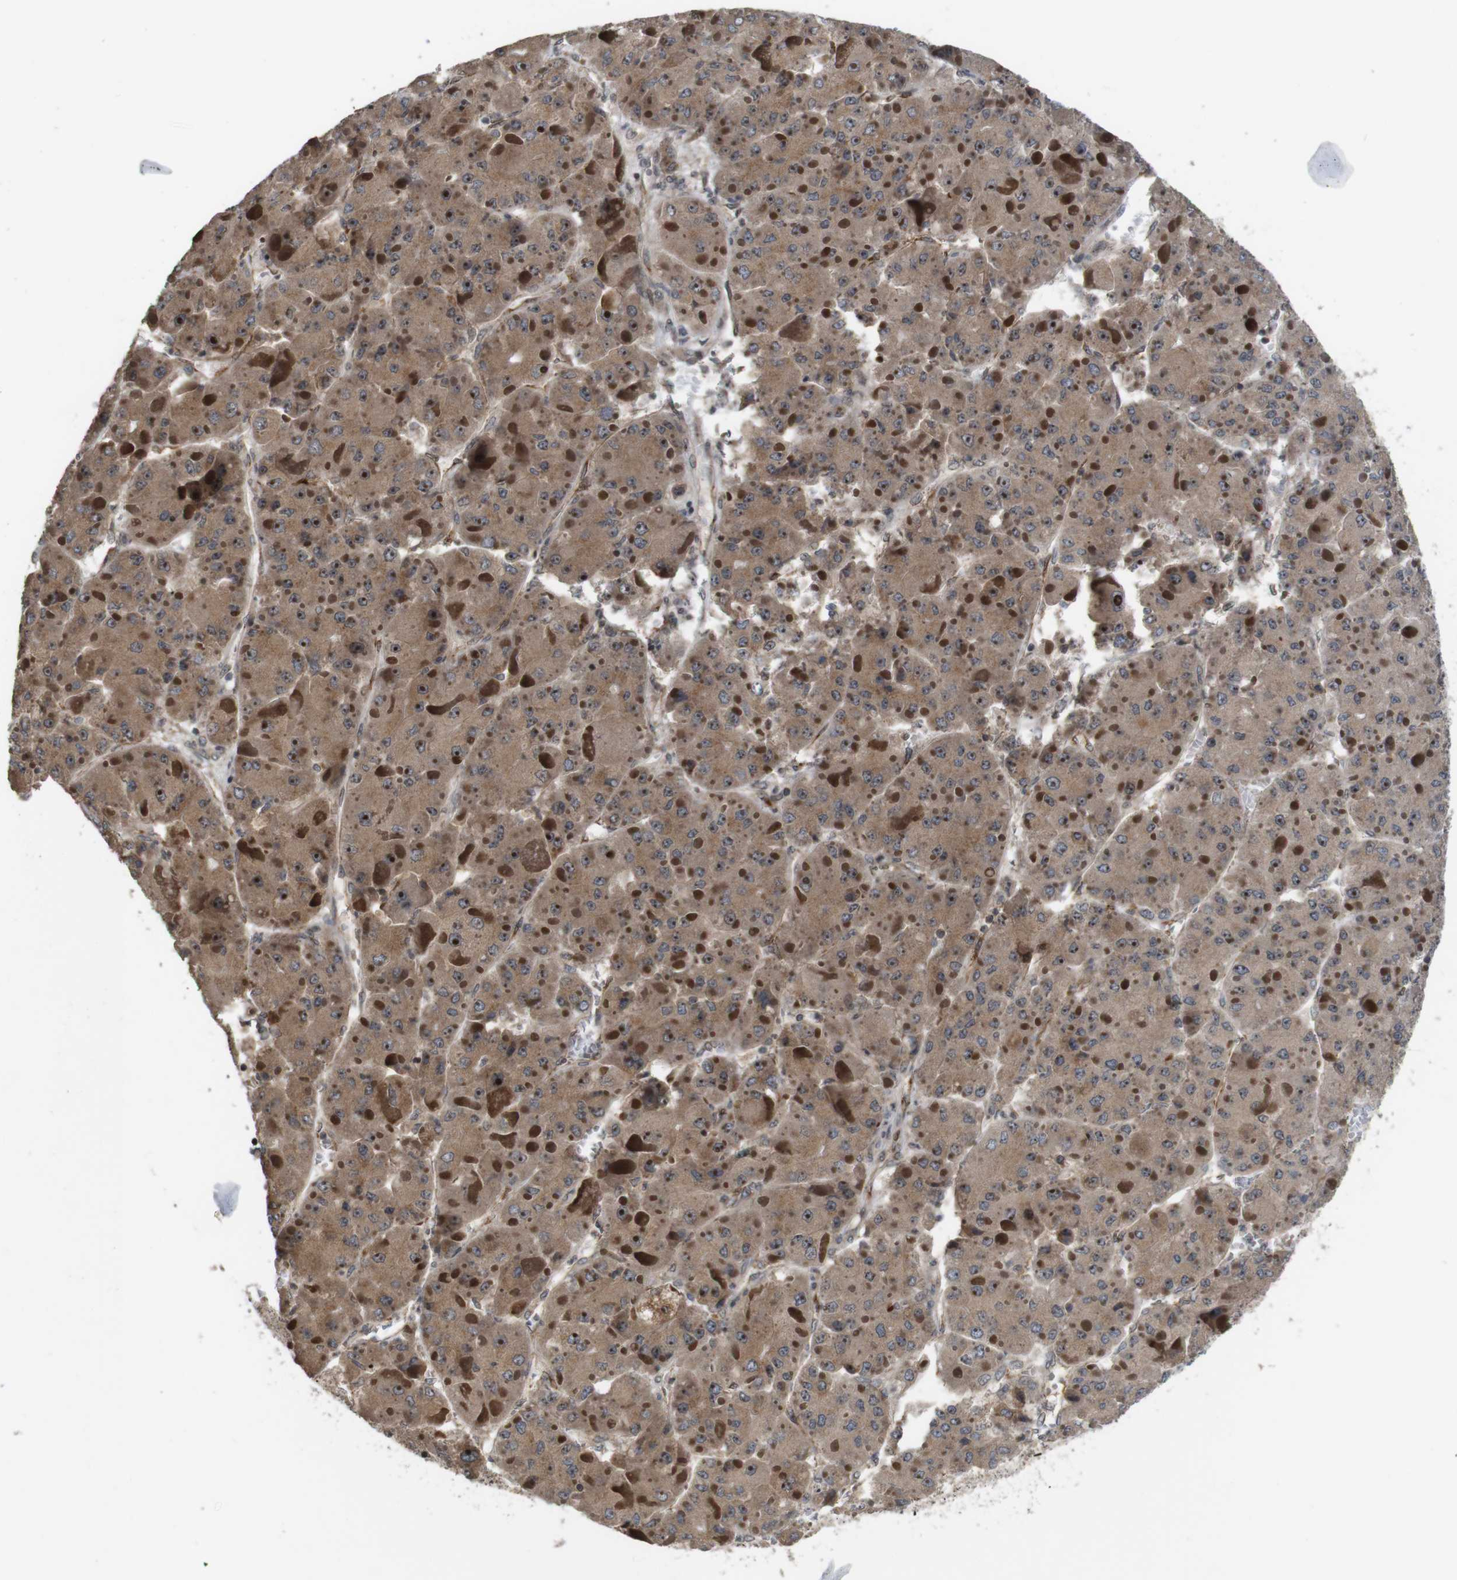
{"staining": {"intensity": "moderate", "quantity": ">75%", "location": "cytoplasmic/membranous,nuclear"}, "tissue": "liver cancer", "cell_type": "Tumor cells", "image_type": "cancer", "snomed": [{"axis": "morphology", "description": "Carcinoma, Hepatocellular, NOS"}, {"axis": "topography", "description": "Liver"}], "caption": "Immunohistochemistry (IHC) of hepatocellular carcinoma (liver) reveals medium levels of moderate cytoplasmic/membranous and nuclear staining in about >75% of tumor cells.", "gene": "EFCAB14", "patient": {"sex": "female", "age": 73}}